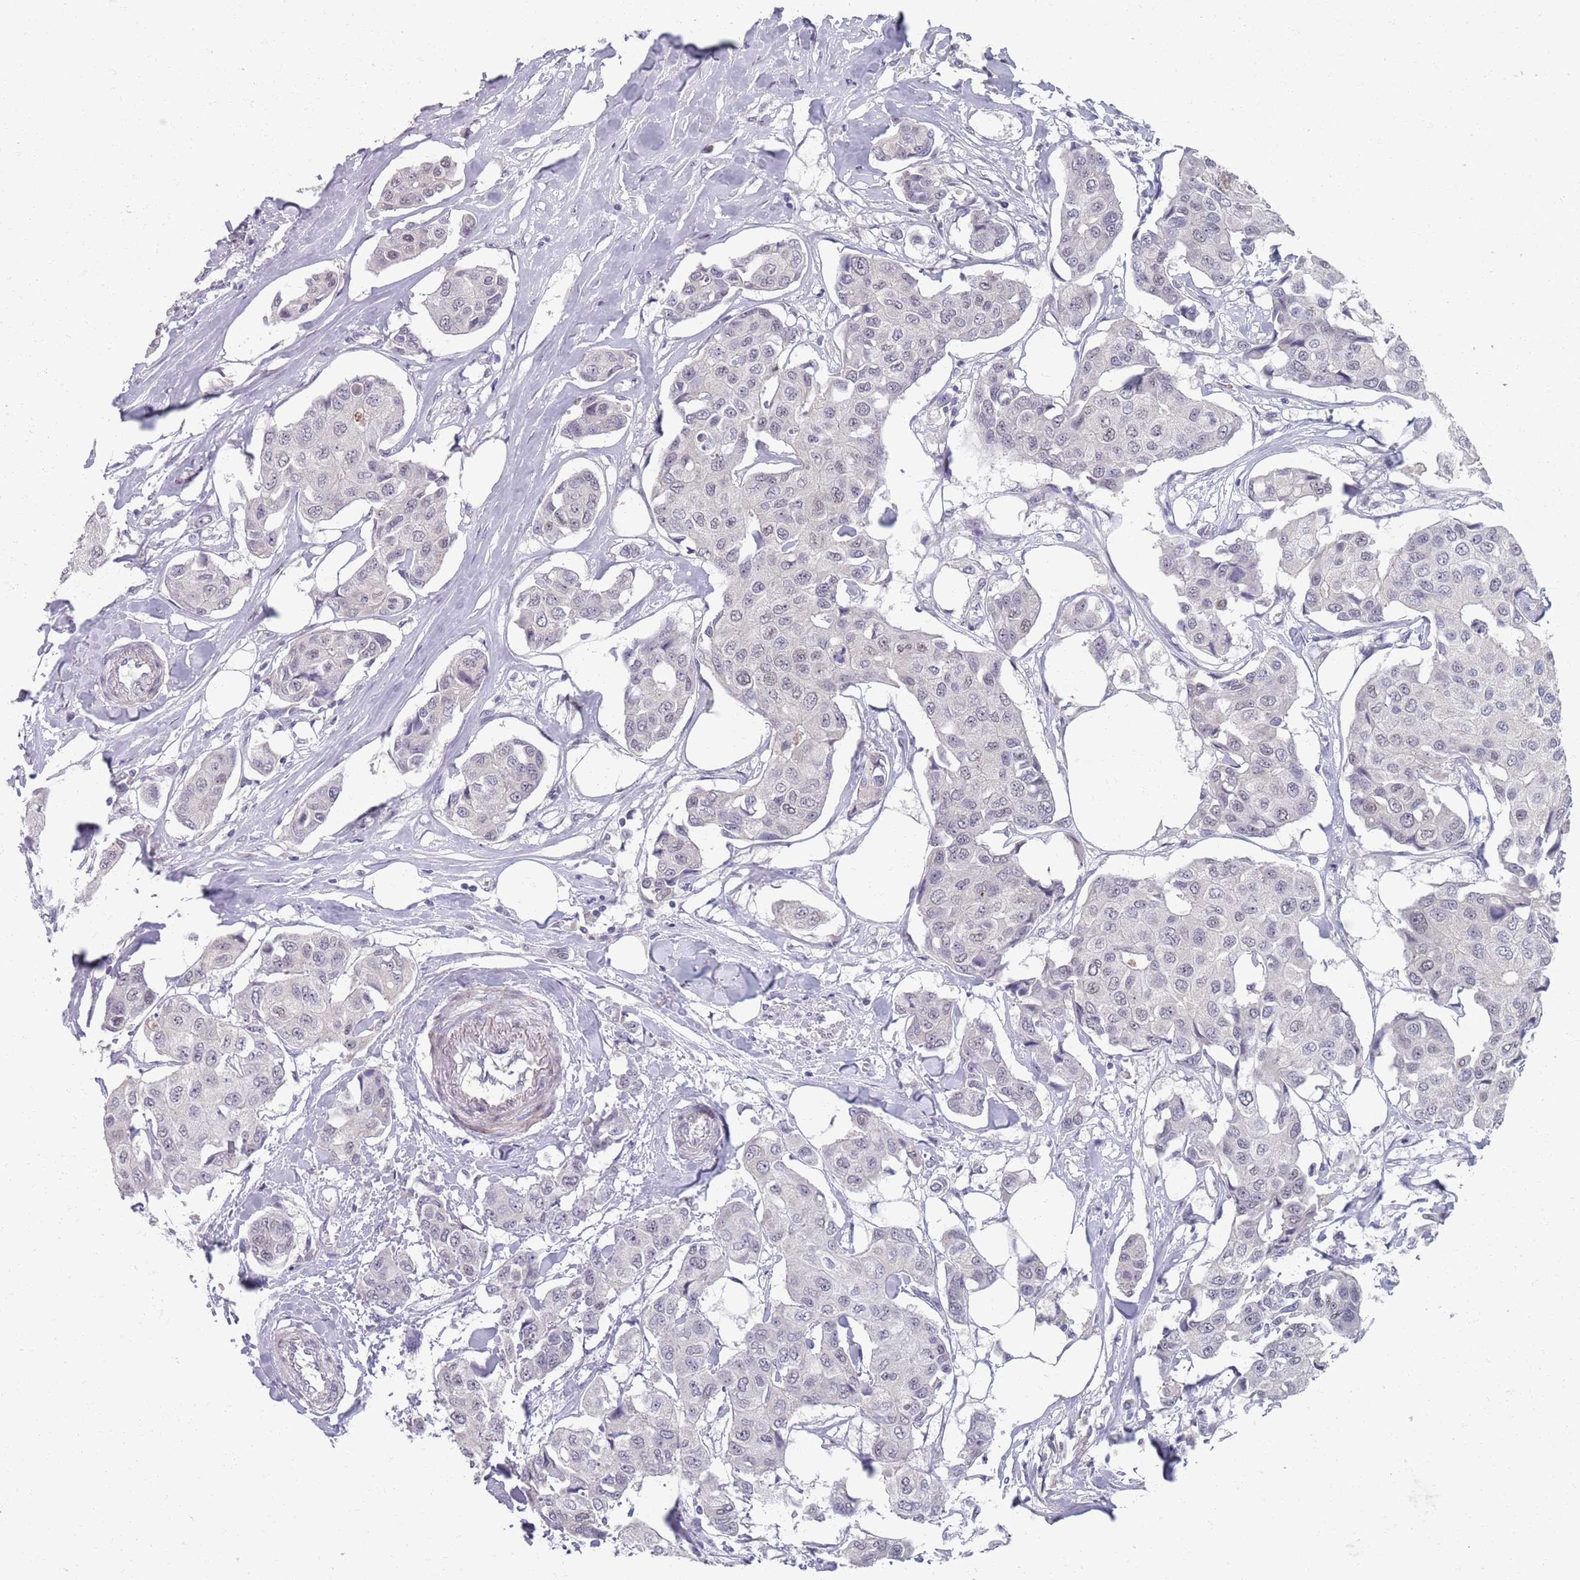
{"staining": {"intensity": "moderate", "quantity": "<25%", "location": "nuclear"}, "tissue": "breast cancer", "cell_type": "Tumor cells", "image_type": "cancer", "snomed": [{"axis": "morphology", "description": "Duct carcinoma"}, {"axis": "topography", "description": "Breast"}, {"axis": "topography", "description": "Lymph node"}], "caption": "This is a photomicrograph of immunohistochemistry (IHC) staining of intraductal carcinoma (breast), which shows moderate staining in the nuclear of tumor cells.", "gene": "SAMD1", "patient": {"sex": "female", "age": 80}}